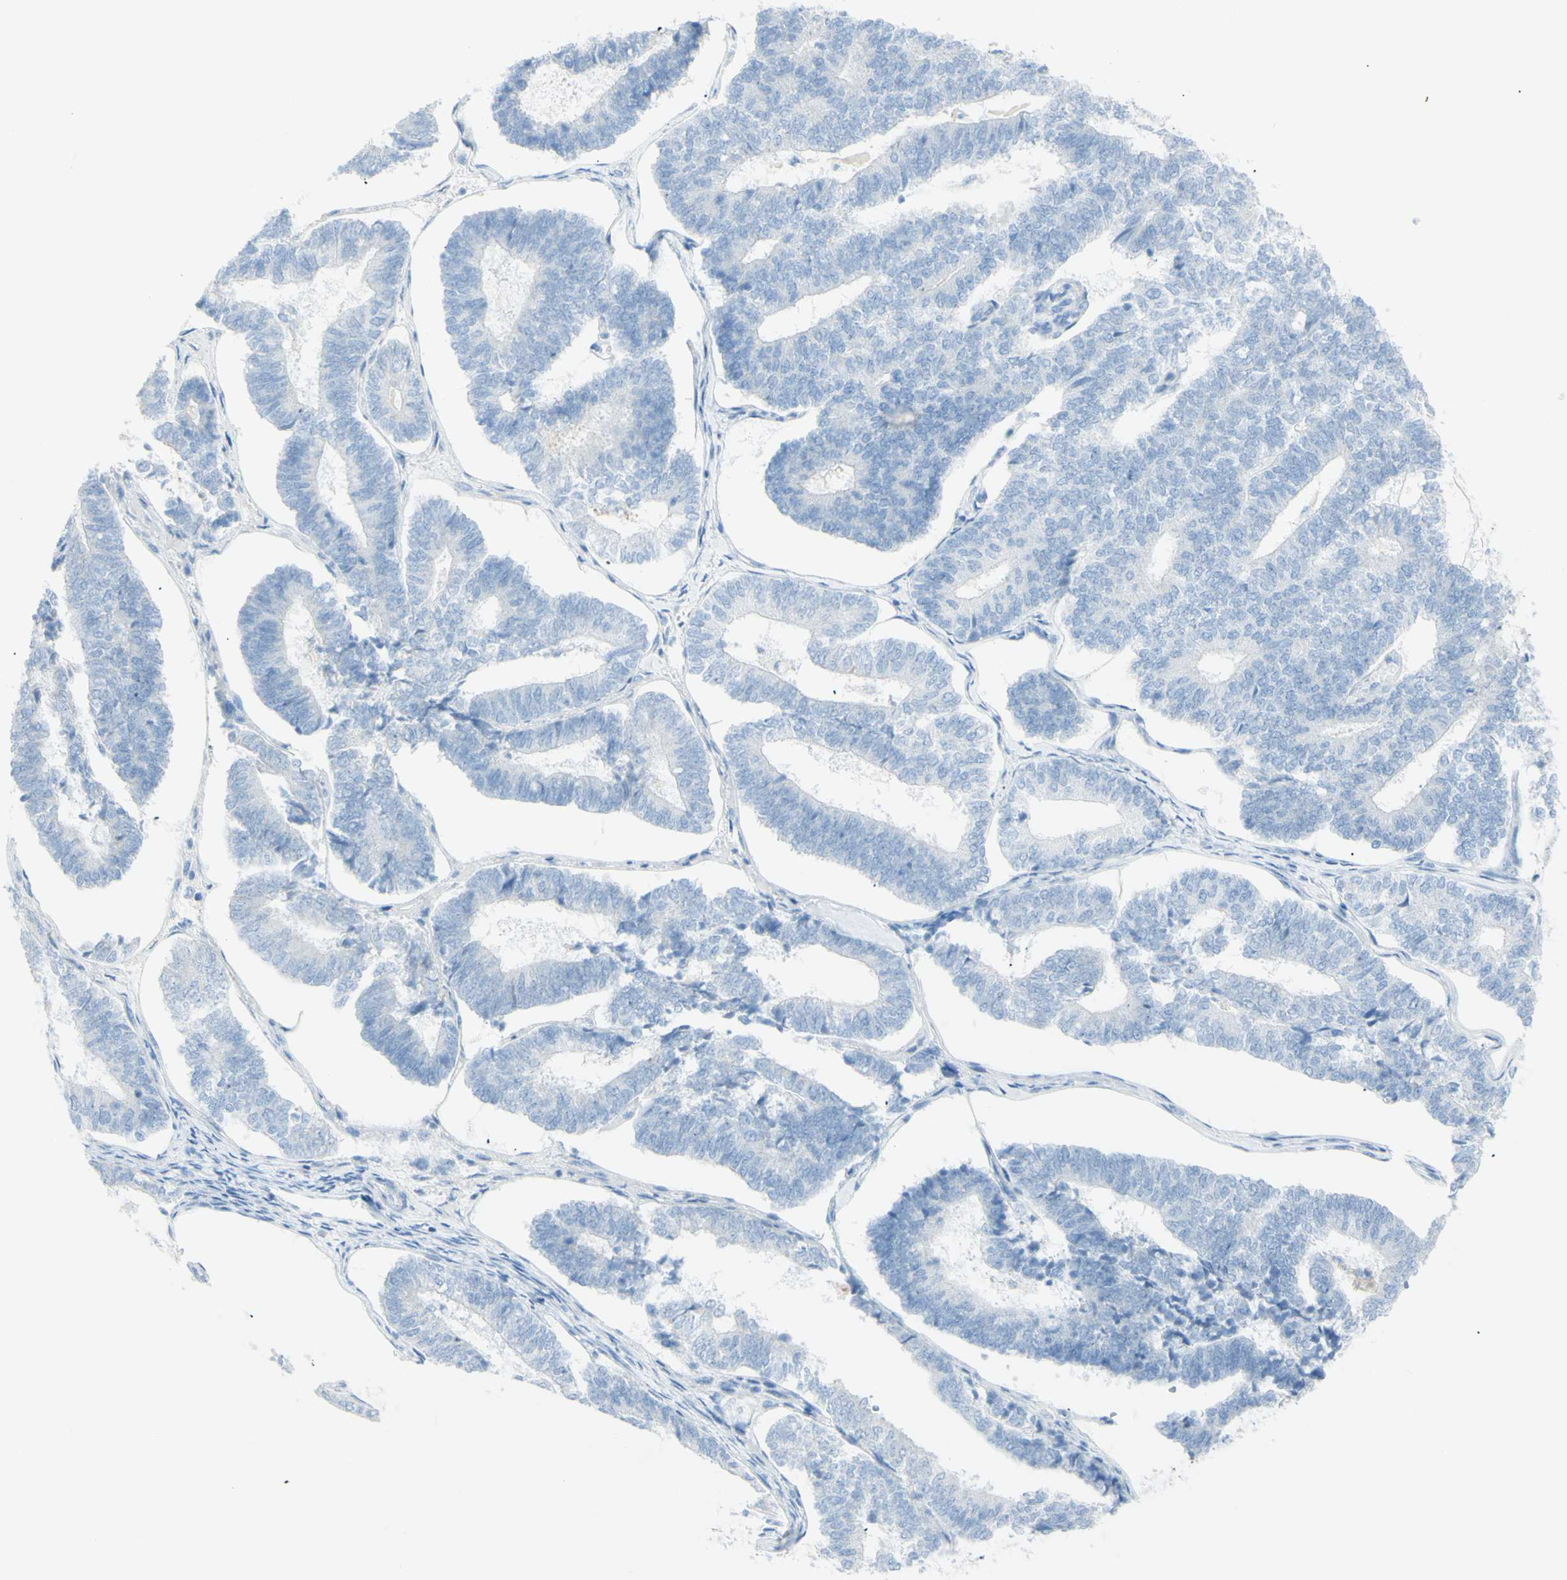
{"staining": {"intensity": "negative", "quantity": "none", "location": "none"}, "tissue": "endometrial cancer", "cell_type": "Tumor cells", "image_type": "cancer", "snomed": [{"axis": "morphology", "description": "Adenocarcinoma, NOS"}, {"axis": "topography", "description": "Endometrium"}], "caption": "An IHC micrograph of endometrial cancer (adenocarcinoma) is shown. There is no staining in tumor cells of endometrial cancer (adenocarcinoma).", "gene": "LETM1", "patient": {"sex": "female", "age": 70}}